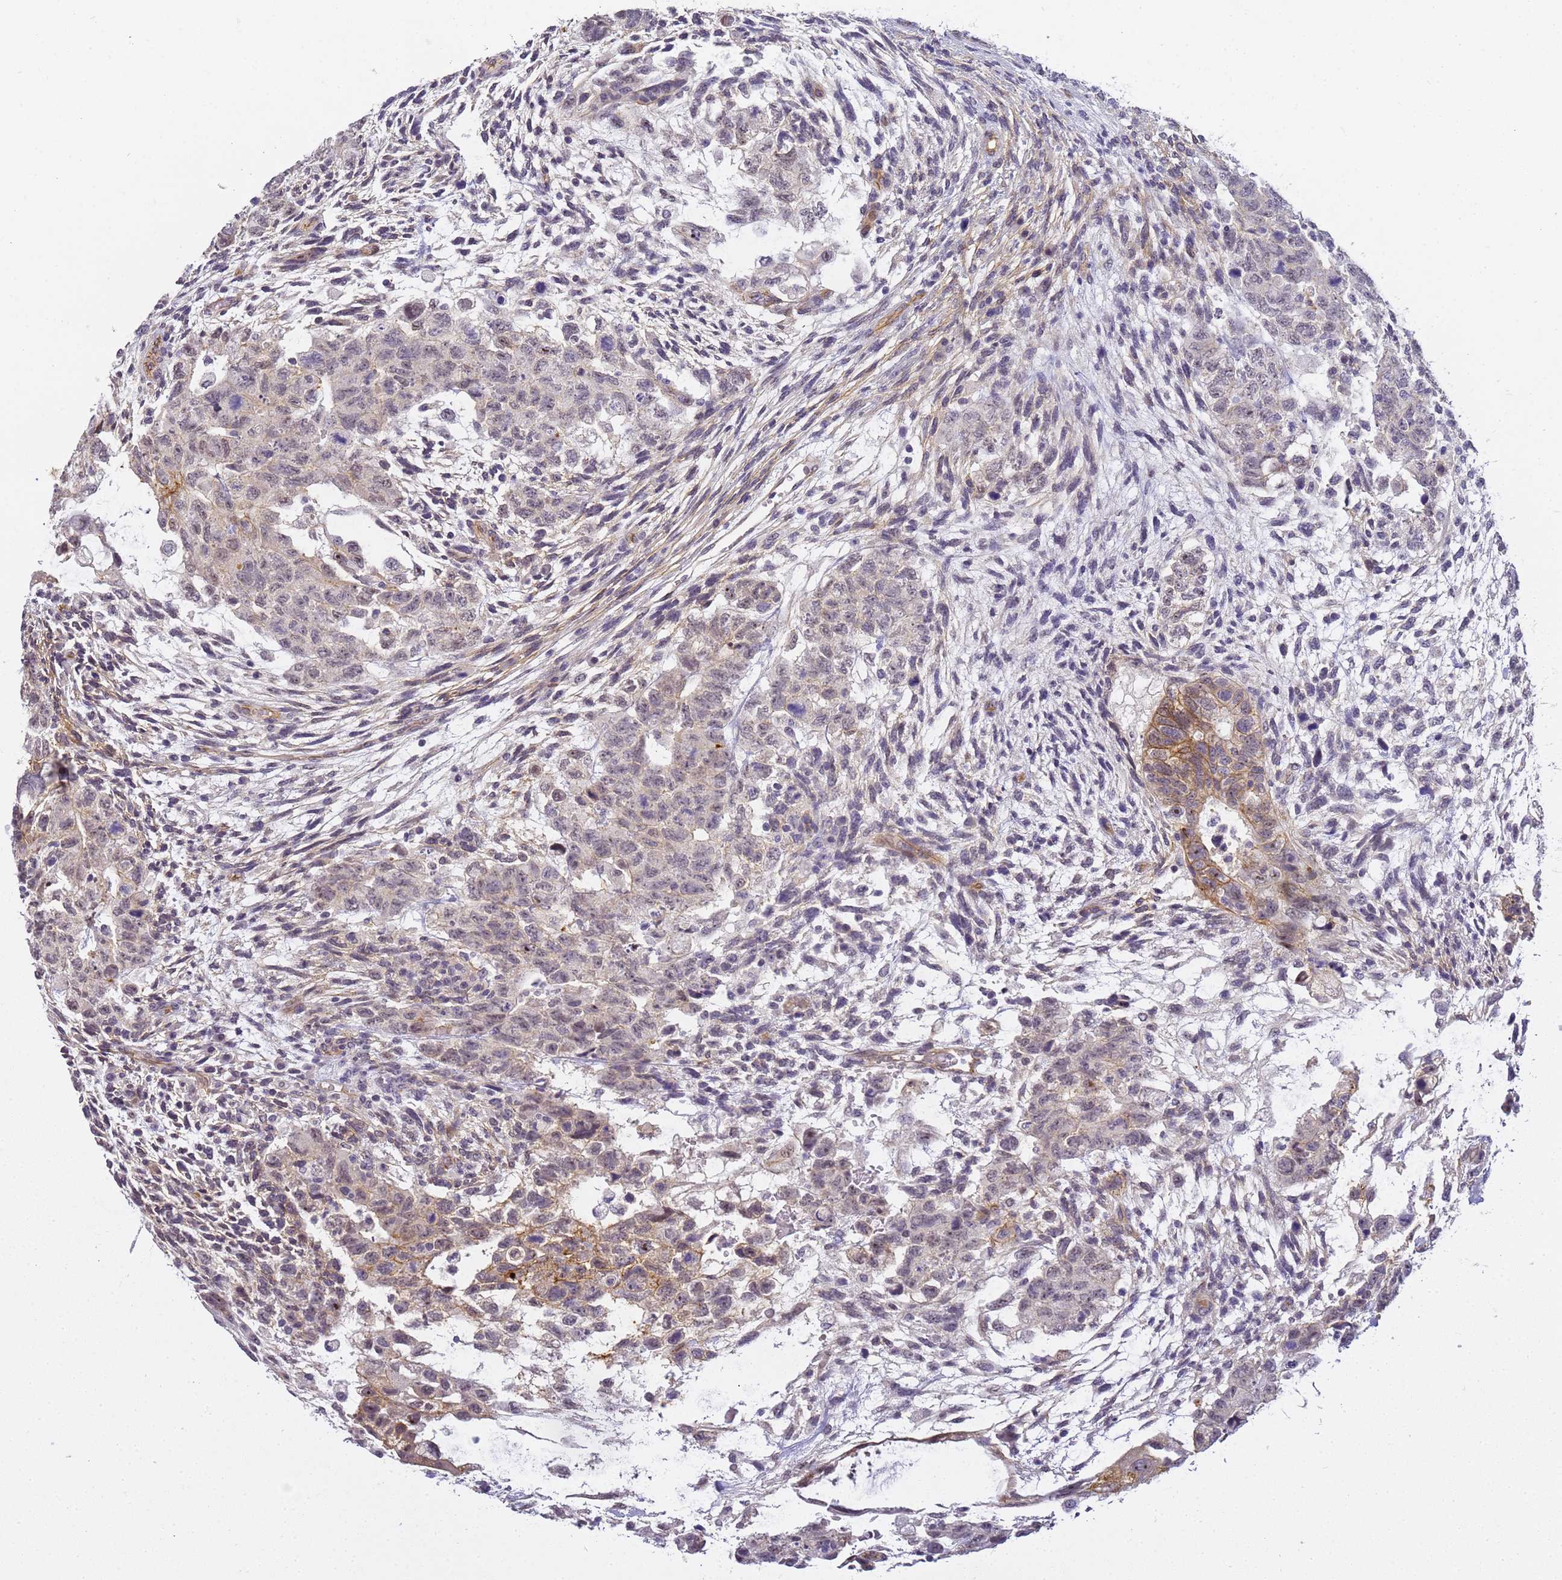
{"staining": {"intensity": "moderate", "quantity": "<25%", "location": "cytoplasmic/membranous"}, "tissue": "testis cancer", "cell_type": "Tumor cells", "image_type": "cancer", "snomed": [{"axis": "morphology", "description": "Carcinoma, Embryonal, NOS"}, {"axis": "topography", "description": "Testis"}], "caption": "Immunohistochemistry photomicrograph of neoplastic tissue: testis embryonal carcinoma stained using immunohistochemistry (IHC) exhibits low levels of moderate protein expression localized specifically in the cytoplasmic/membranous of tumor cells, appearing as a cytoplasmic/membranous brown color.", "gene": "GON4L", "patient": {"sex": "male", "age": 36}}